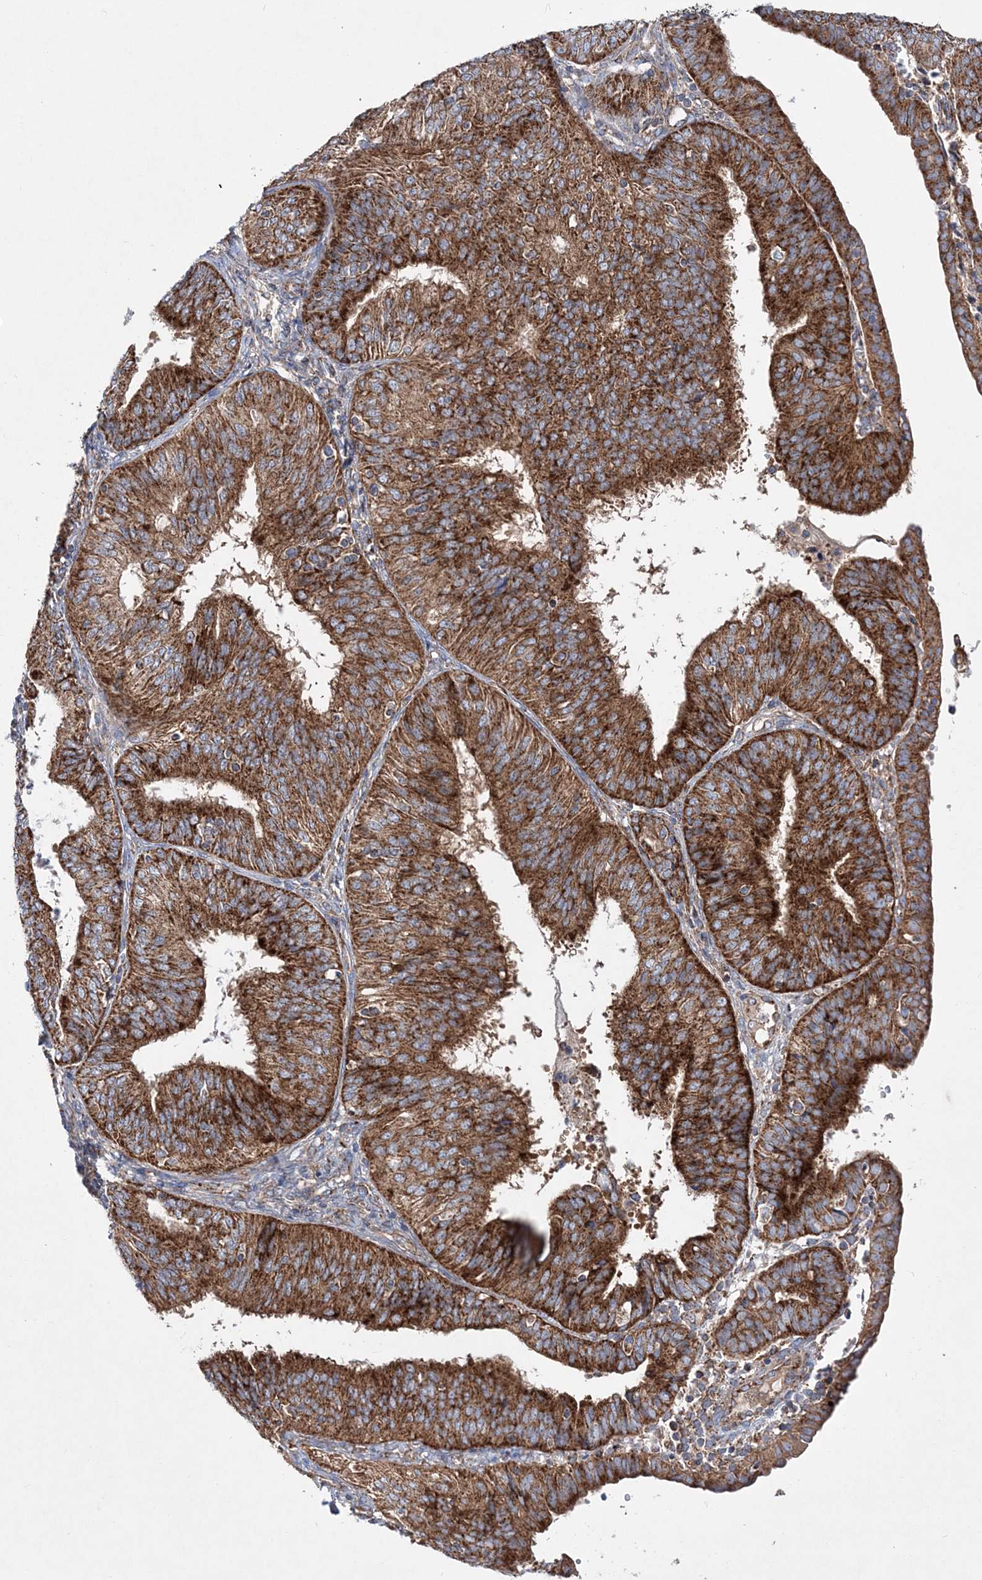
{"staining": {"intensity": "strong", "quantity": ">75%", "location": "cytoplasmic/membranous"}, "tissue": "endometrial cancer", "cell_type": "Tumor cells", "image_type": "cancer", "snomed": [{"axis": "morphology", "description": "Adenocarcinoma, NOS"}, {"axis": "topography", "description": "Endometrium"}], "caption": "Brown immunohistochemical staining in endometrial cancer (adenocarcinoma) shows strong cytoplasmic/membranous staining in about >75% of tumor cells.", "gene": "NGLY1", "patient": {"sex": "female", "age": 58}}